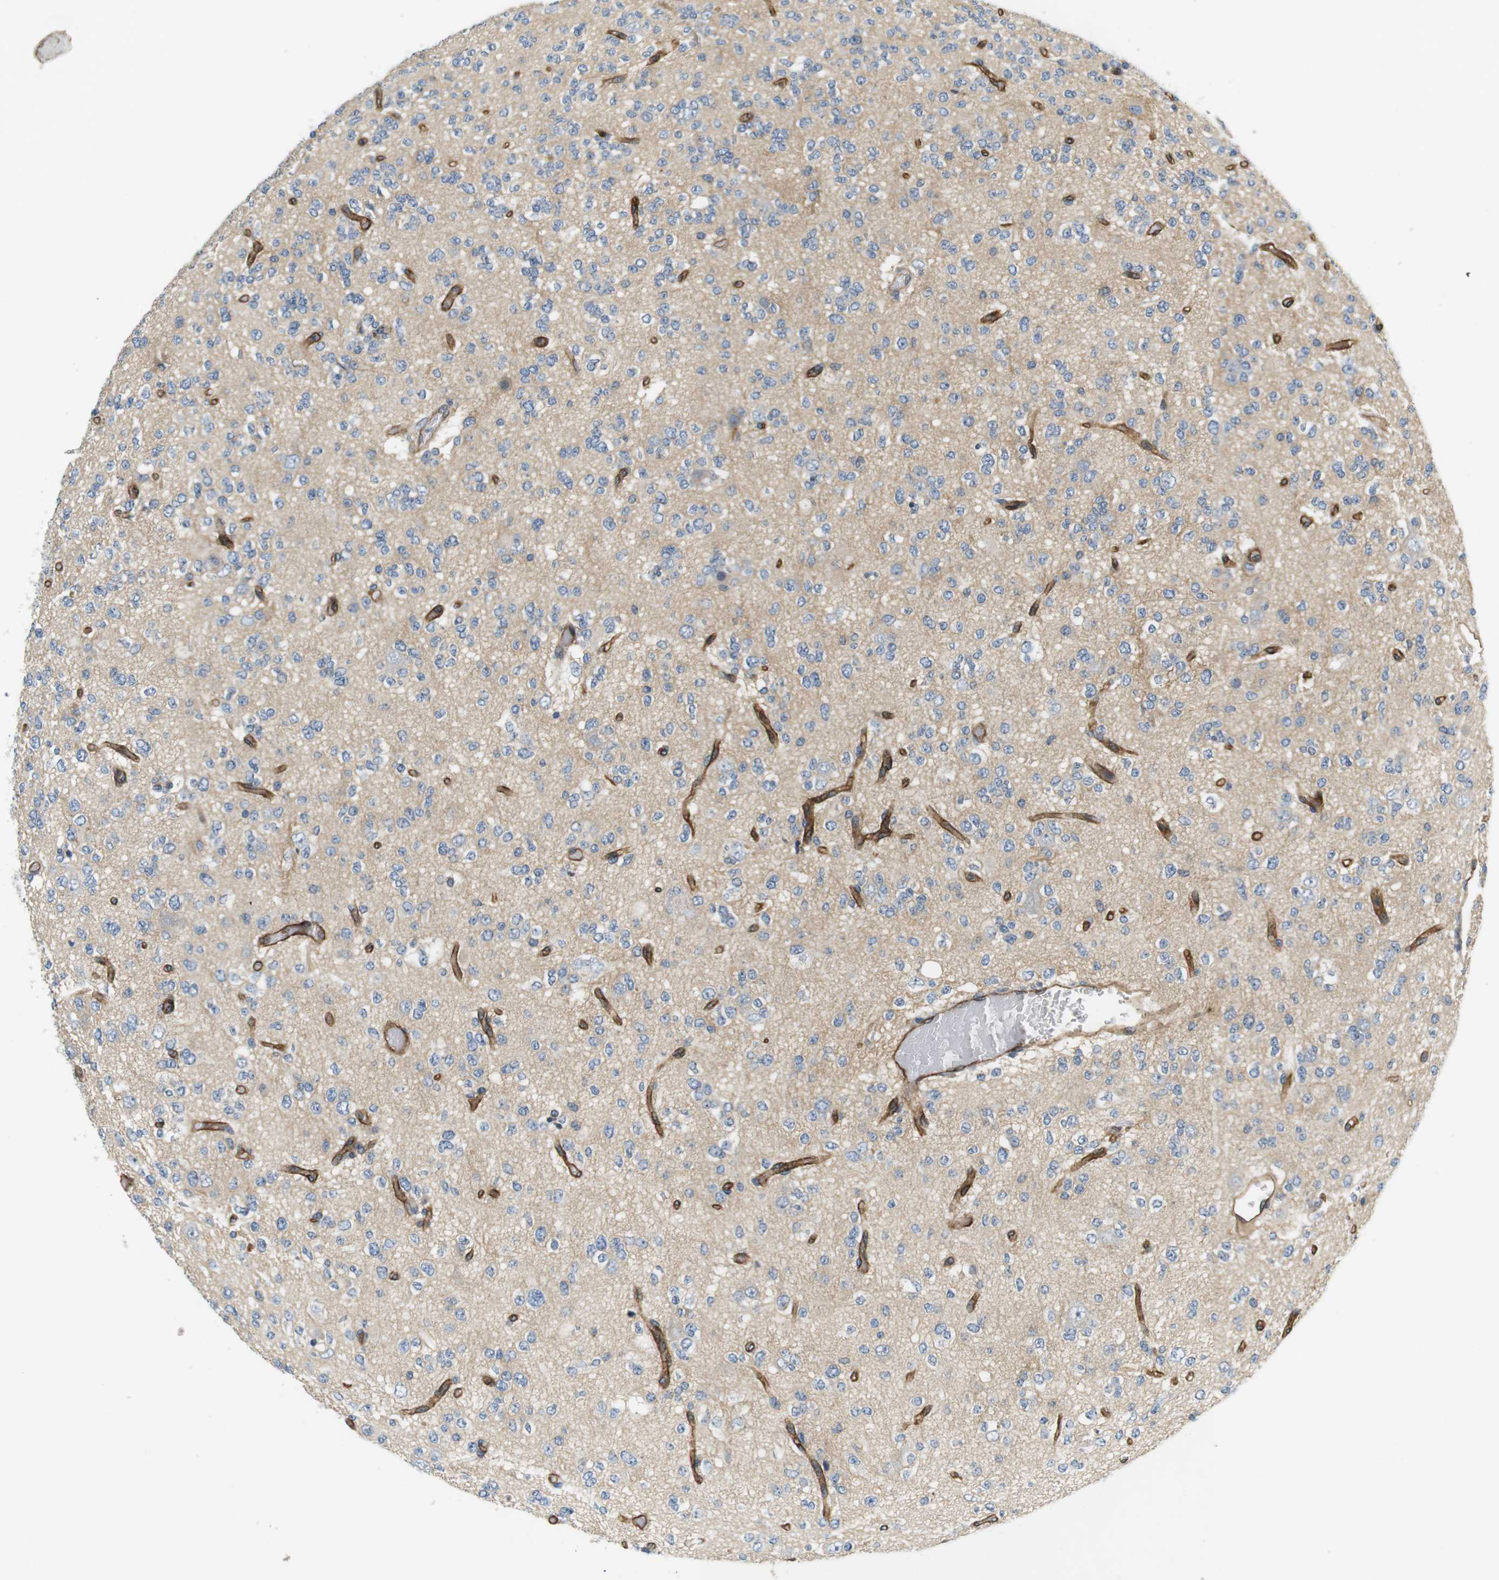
{"staining": {"intensity": "negative", "quantity": "none", "location": "none"}, "tissue": "glioma", "cell_type": "Tumor cells", "image_type": "cancer", "snomed": [{"axis": "morphology", "description": "Glioma, malignant, Low grade"}, {"axis": "topography", "description": "Brain"}], "caption": "Photomicrograph shows no significant protein positivity in tumor cells of low-grade glioma (malignant). (Immunohistochemistry, brightfield microscopy, high magnification).", "gene": "SLC30A1", "patient": {"sex": "male", "age": 38}}